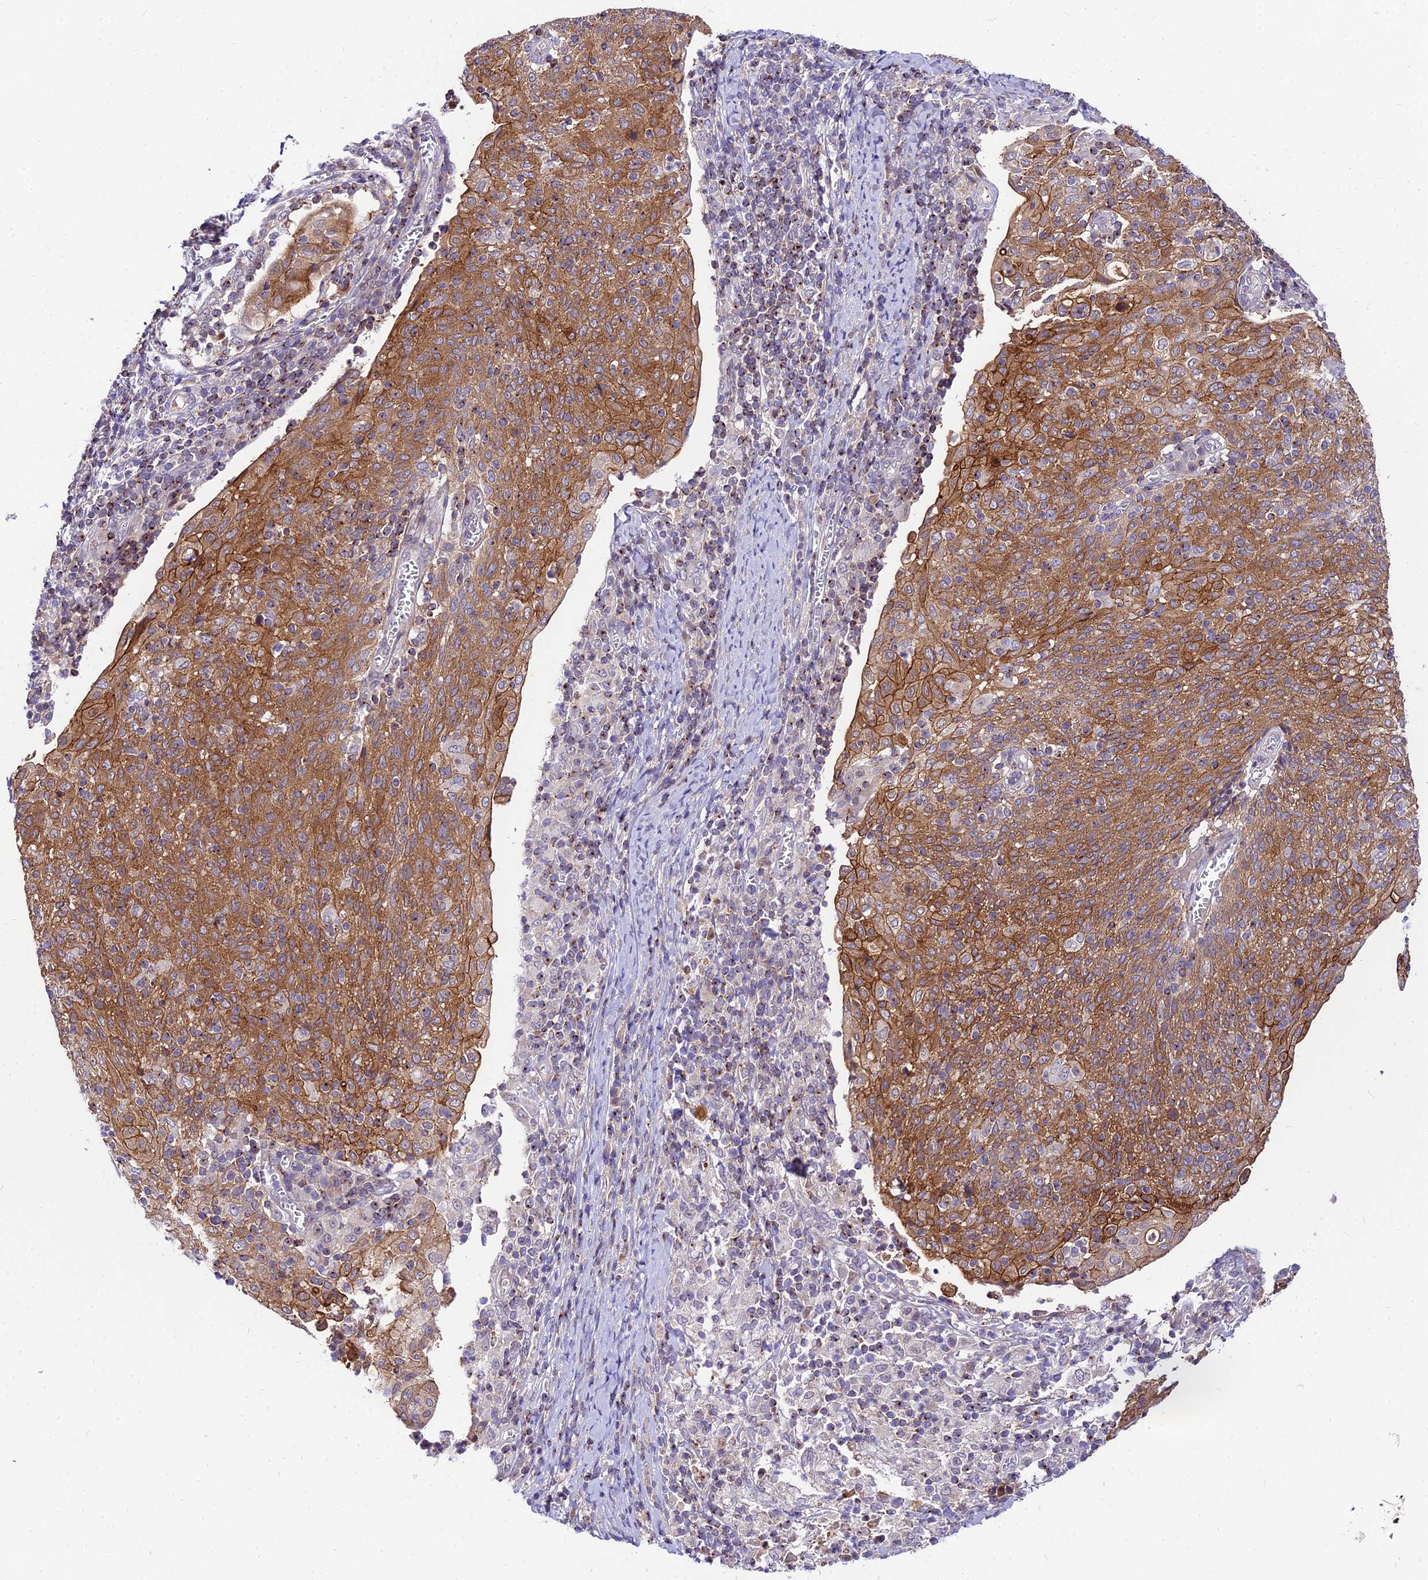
{"staining": {"intensity": "moderate", "quantity": ">75%", "location": "cytoplasmic/membranous"}, "tissue": "cervical cancer", "cell_type": "Tumor cells", "image_type": "cancer", "snomed": [{"axis": "morphology", "description": "Squamous cell carcinoma, NOS"}, {"axis": "topography", "description": "Cervix"}], "caption": "Immunohistochemistry (IHC) (DAB (3,3'-diaminobenzidine)) staining of human squamous cell carcinoma (cervical) reveals moderate cytoplasmic/membranous protein staining in approximately >75% of tumor cells.", "gene": "C6orf132", "patient": {"sex": "female", "age": 52}}